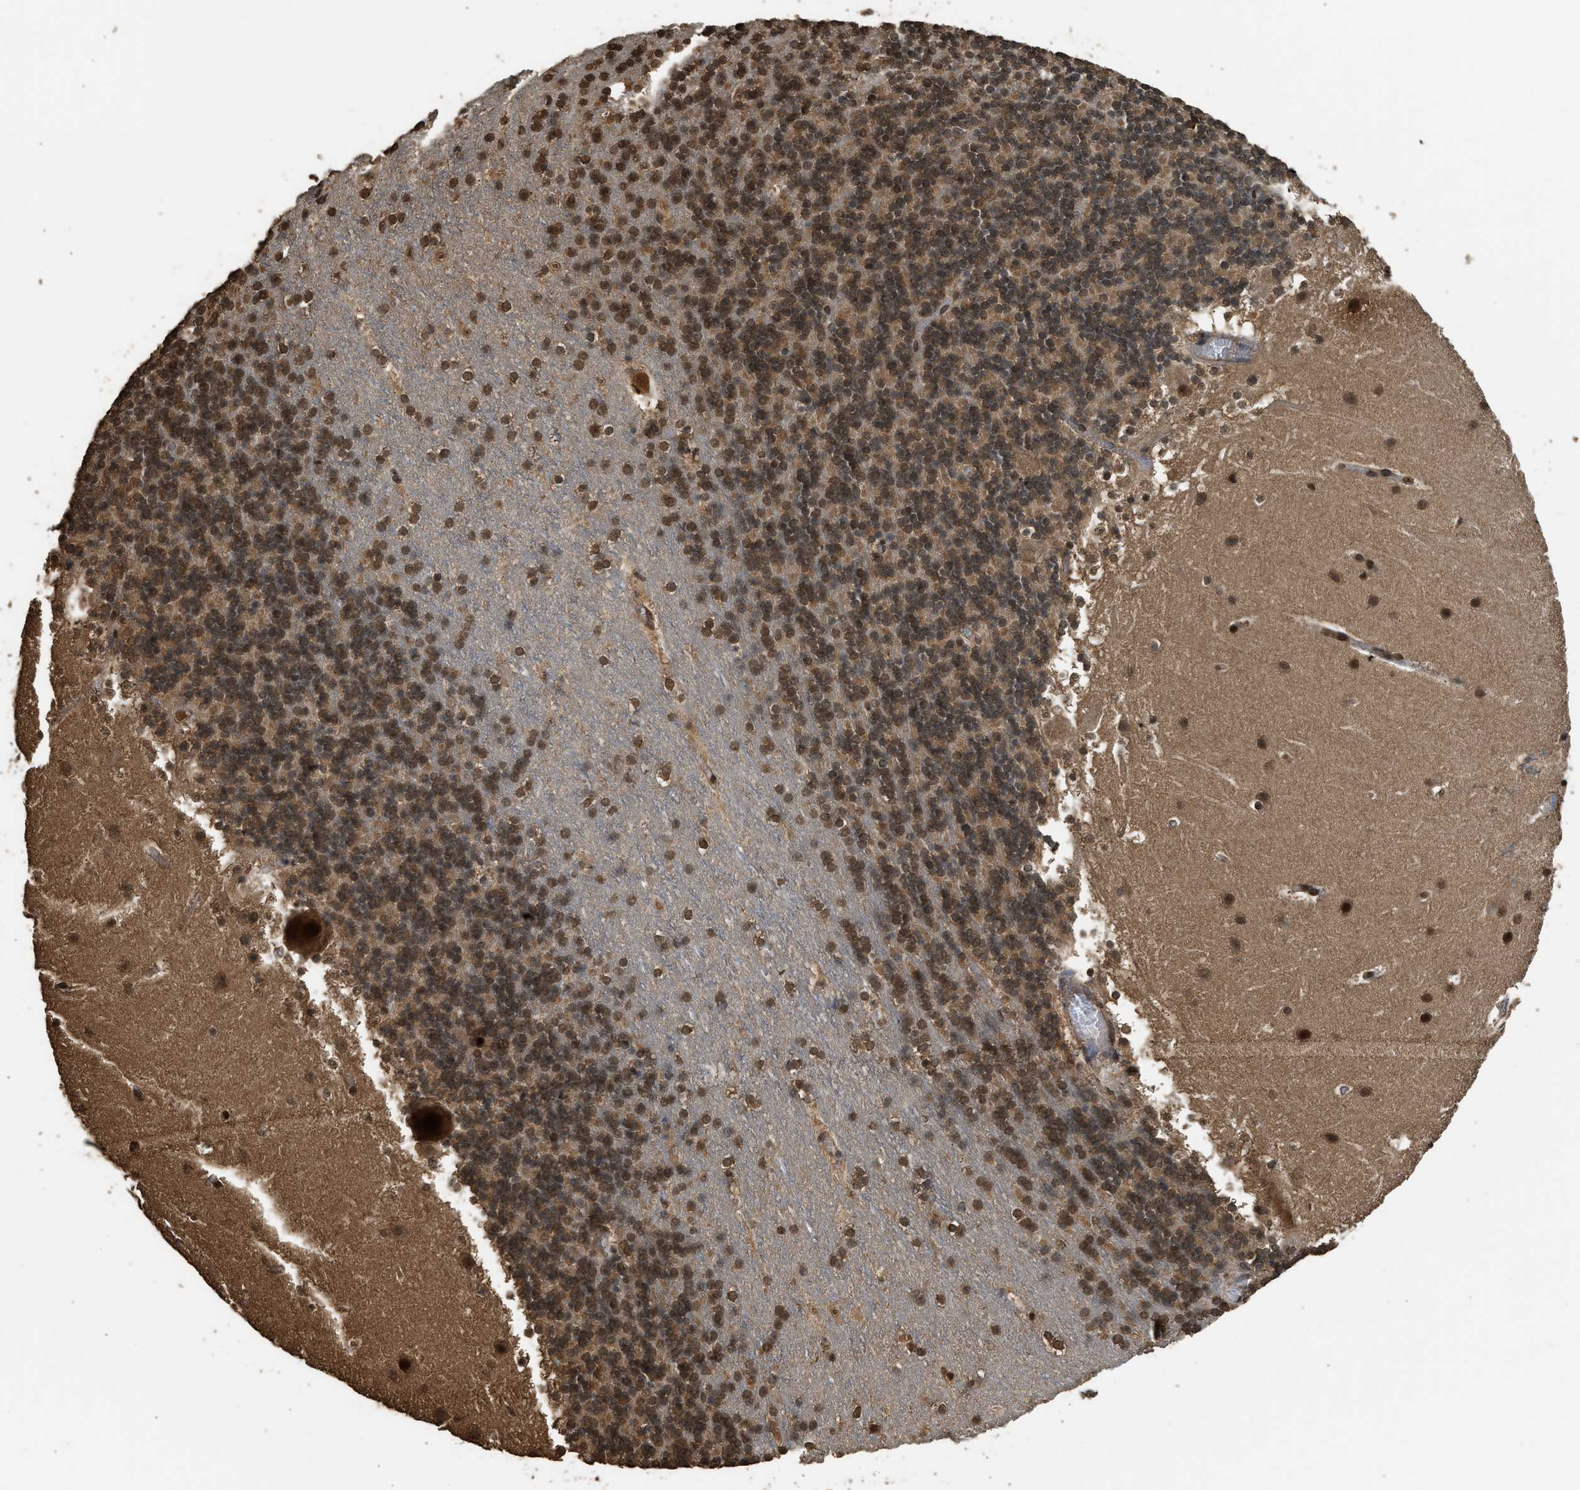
{"staining": {"intensity": "moderate", "quantity": ">75%", "location": "cytoplasmic/membranous,nuclear"}, "tissue": "cerebellum", "cell_type": "Cells in granular layer", "image_type": "normal", "snomed": [{"axis": "morphology", "description": "Normal tissue, NOS"}, {"axis": "topography", "description": "Cerebellum"}], "caption": "Brown immunohistochemical staining in unremarkable cerebellum displays moderate cytoplasmic/membranous,nuclear staining in approximately >75% of cells in granular layer.", "gene": "MYBL2", "patient": {"sex": "male", "age": 45}}